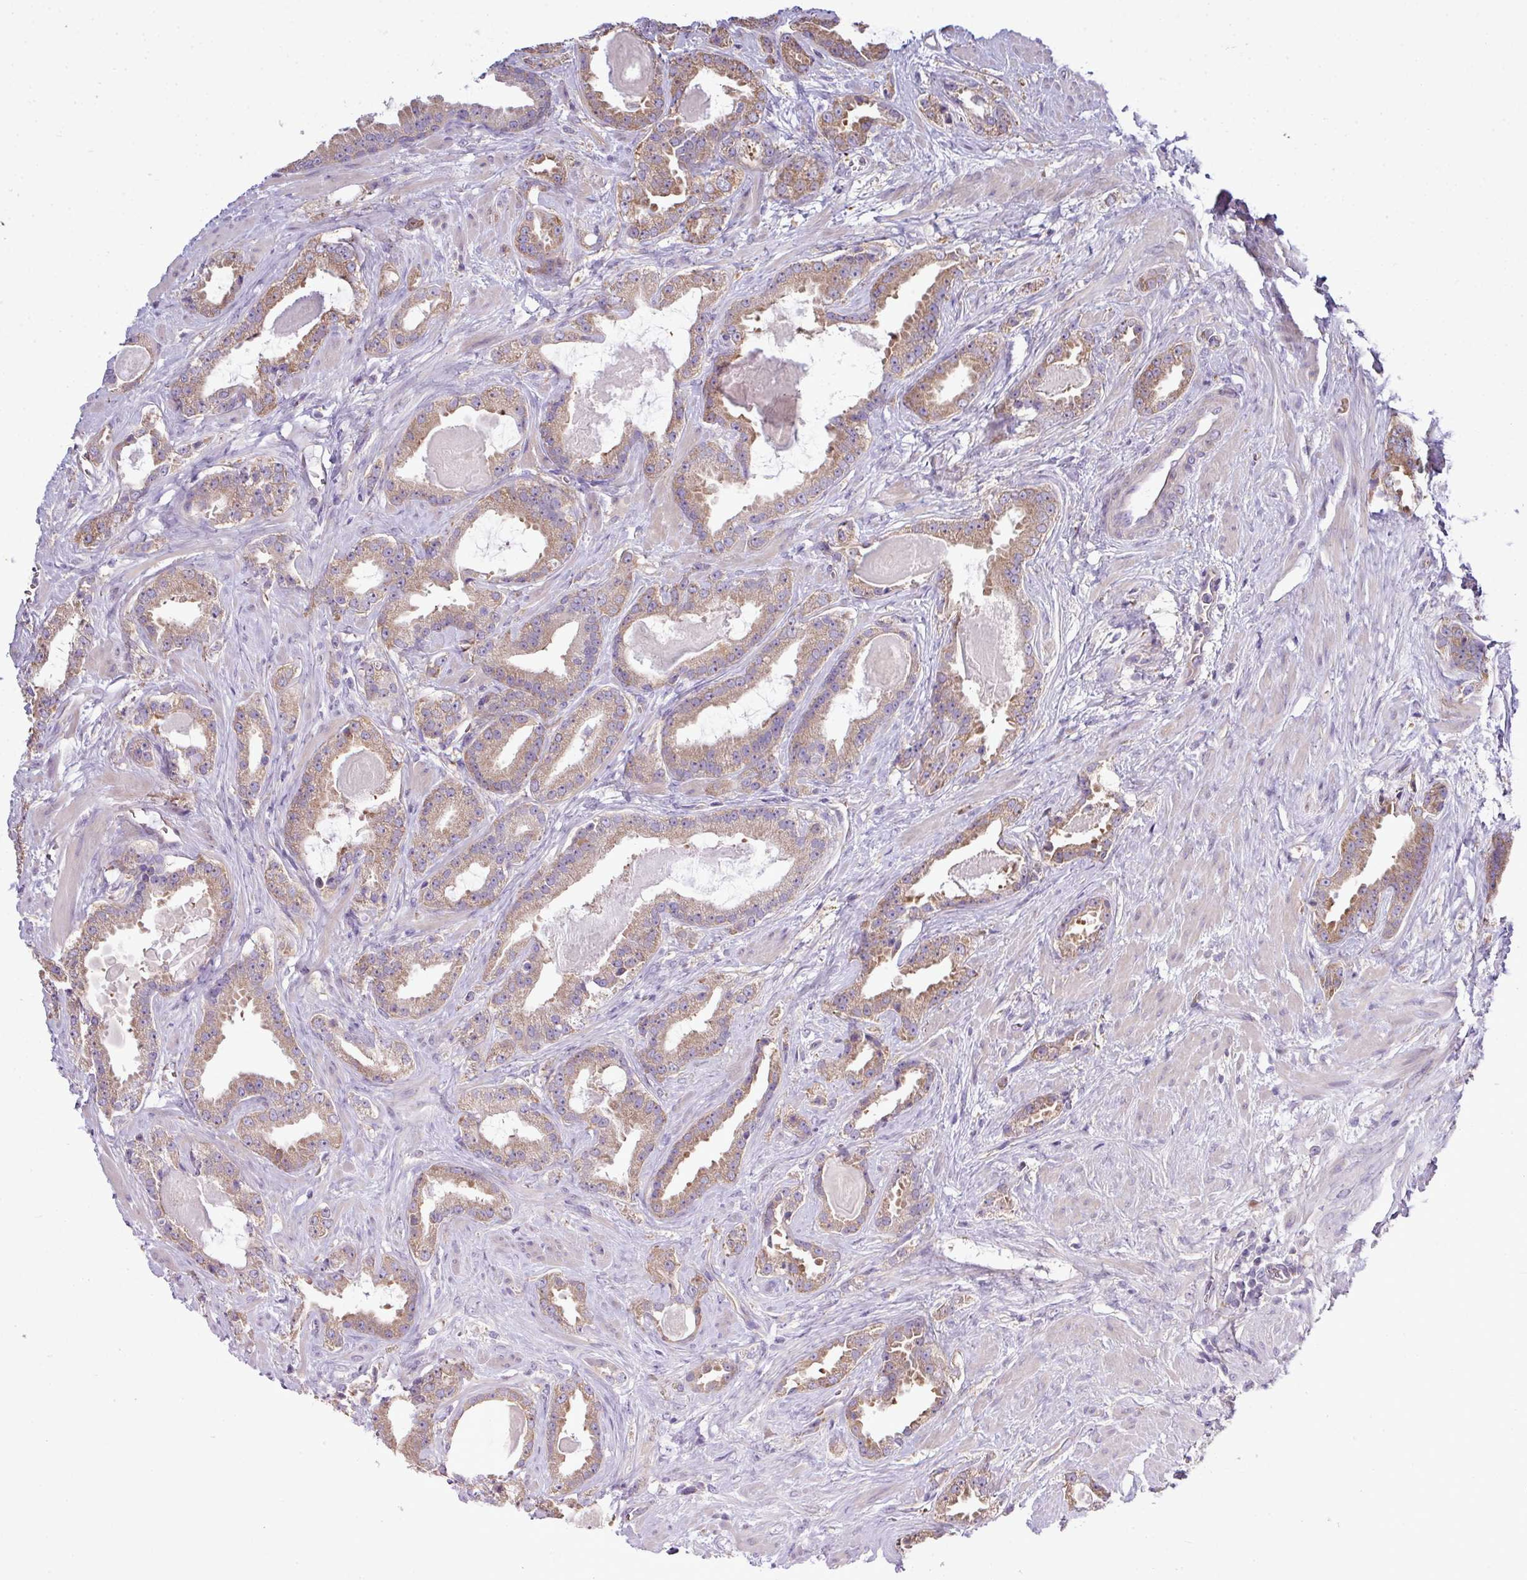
{"staining": {"intensity": "moderate", "quantity": ">75%", "location": "cytoplasmic/membranous"}, "tissue": "prostate cancer", "cell_type": "Tumor cells", "image_type": "cancer", "snomed": [{"axis": "morphology", "description": "Adenocarcinoma, Low grade"}, {"axis": "topography", "description": "Prostate"}], "caption": "Approximately >75% of tumor cells in prostate cancer (adenocarcinoma (low-grade)) display moderate cytoplasmic/membranous protein expression as visualized by brown immunohistochemical staining.", "gene": "AGAP5", "patient": {"sex": "male", "age": 62}}